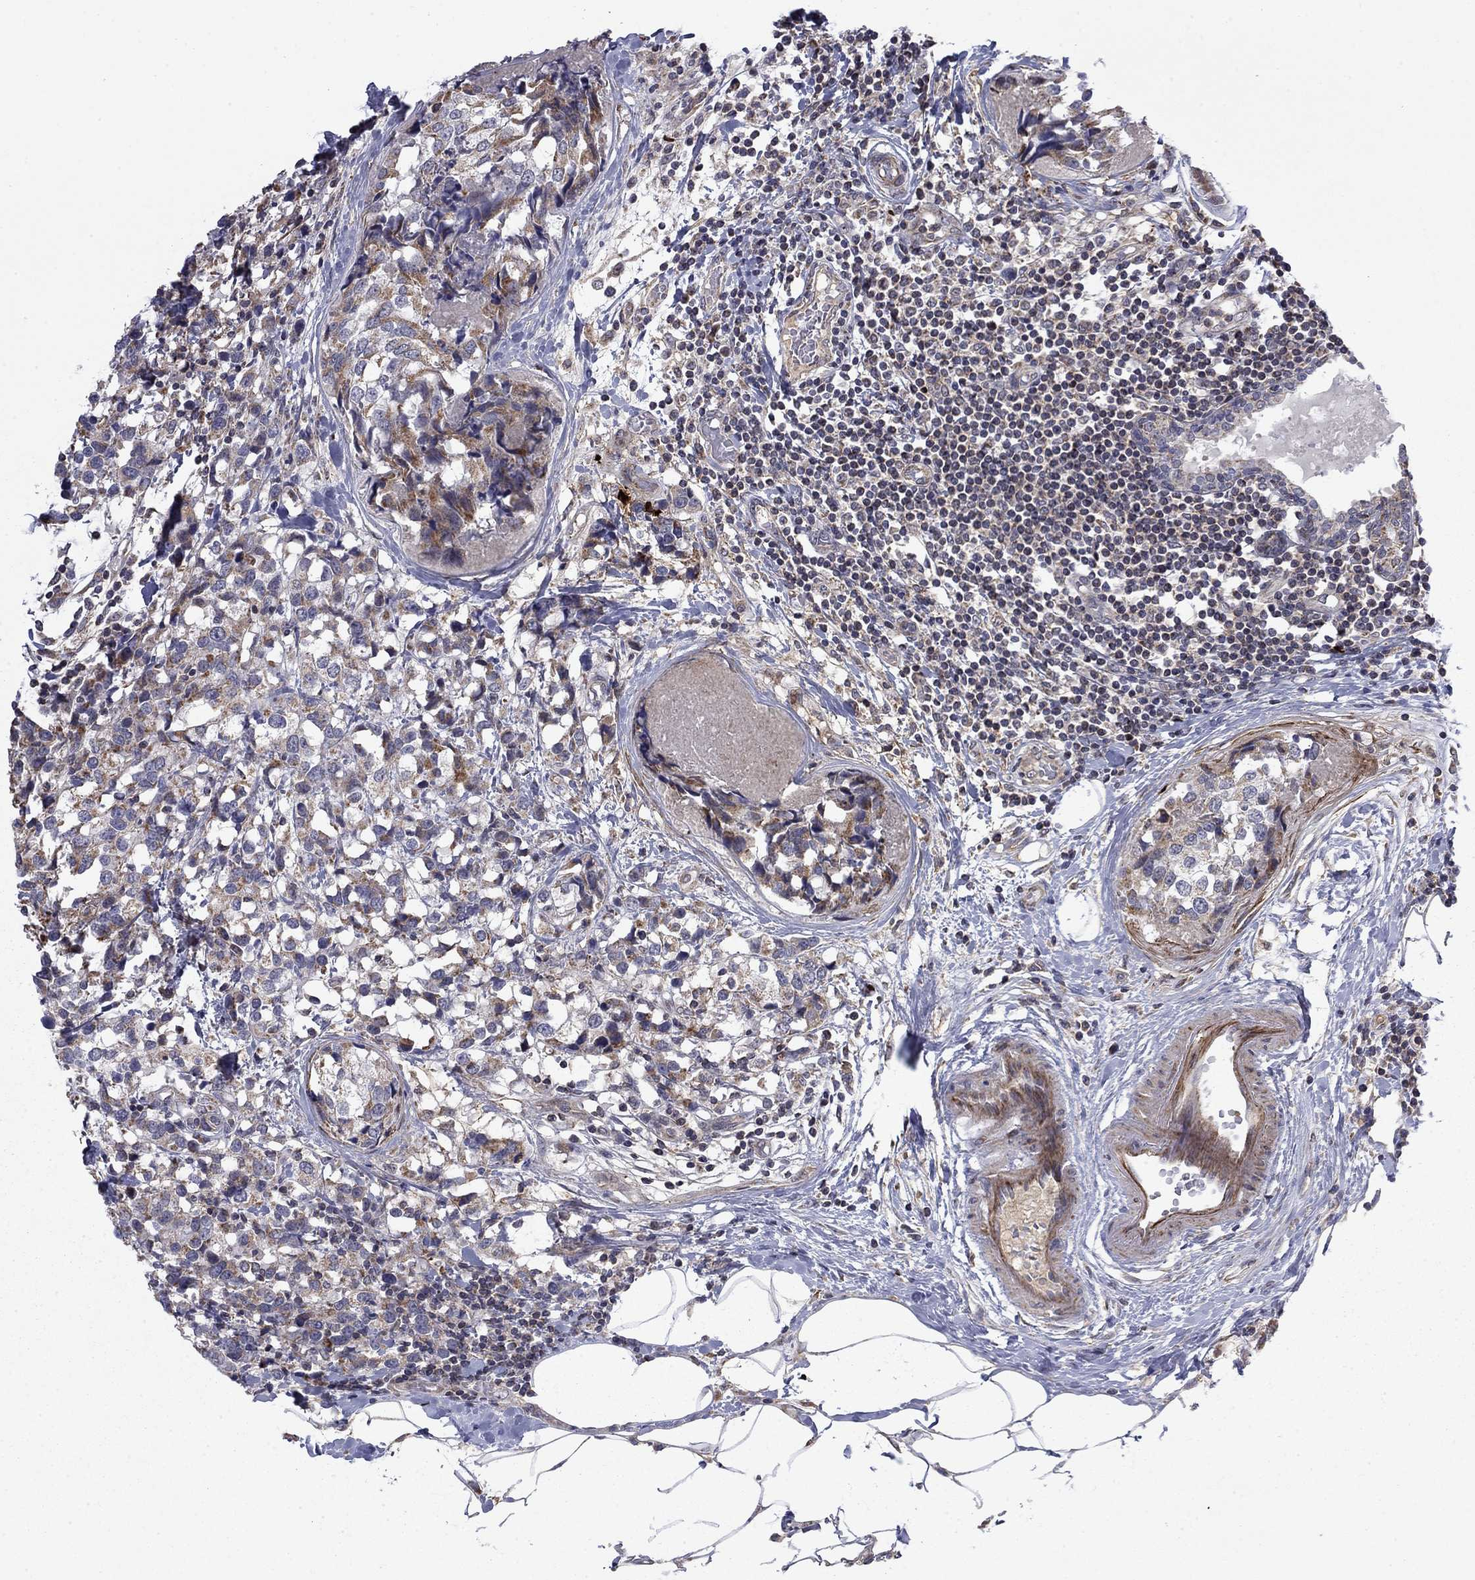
{"staining": {"intensity": "moderate", "quantity": "<25%", "location": "cytoplasmic/membranous"}, "tissue": "breast cancer", "cell_type": "Tumor cells", "image_type": "cancer", "snomed": [{"axis": "morphology", "description": "Lobular carcinoma"}, {"axis": "topography", "description": "Breast"}], "caption": "Immunohistochemical staining of breast cancer (lobular carcinoma) reveals low levels of moderate cytoplasmic/membranous staining in approximately <25% of tumor cells.", "gene": "DOP1B", "patient": {"sex": "female", "age": 59}}